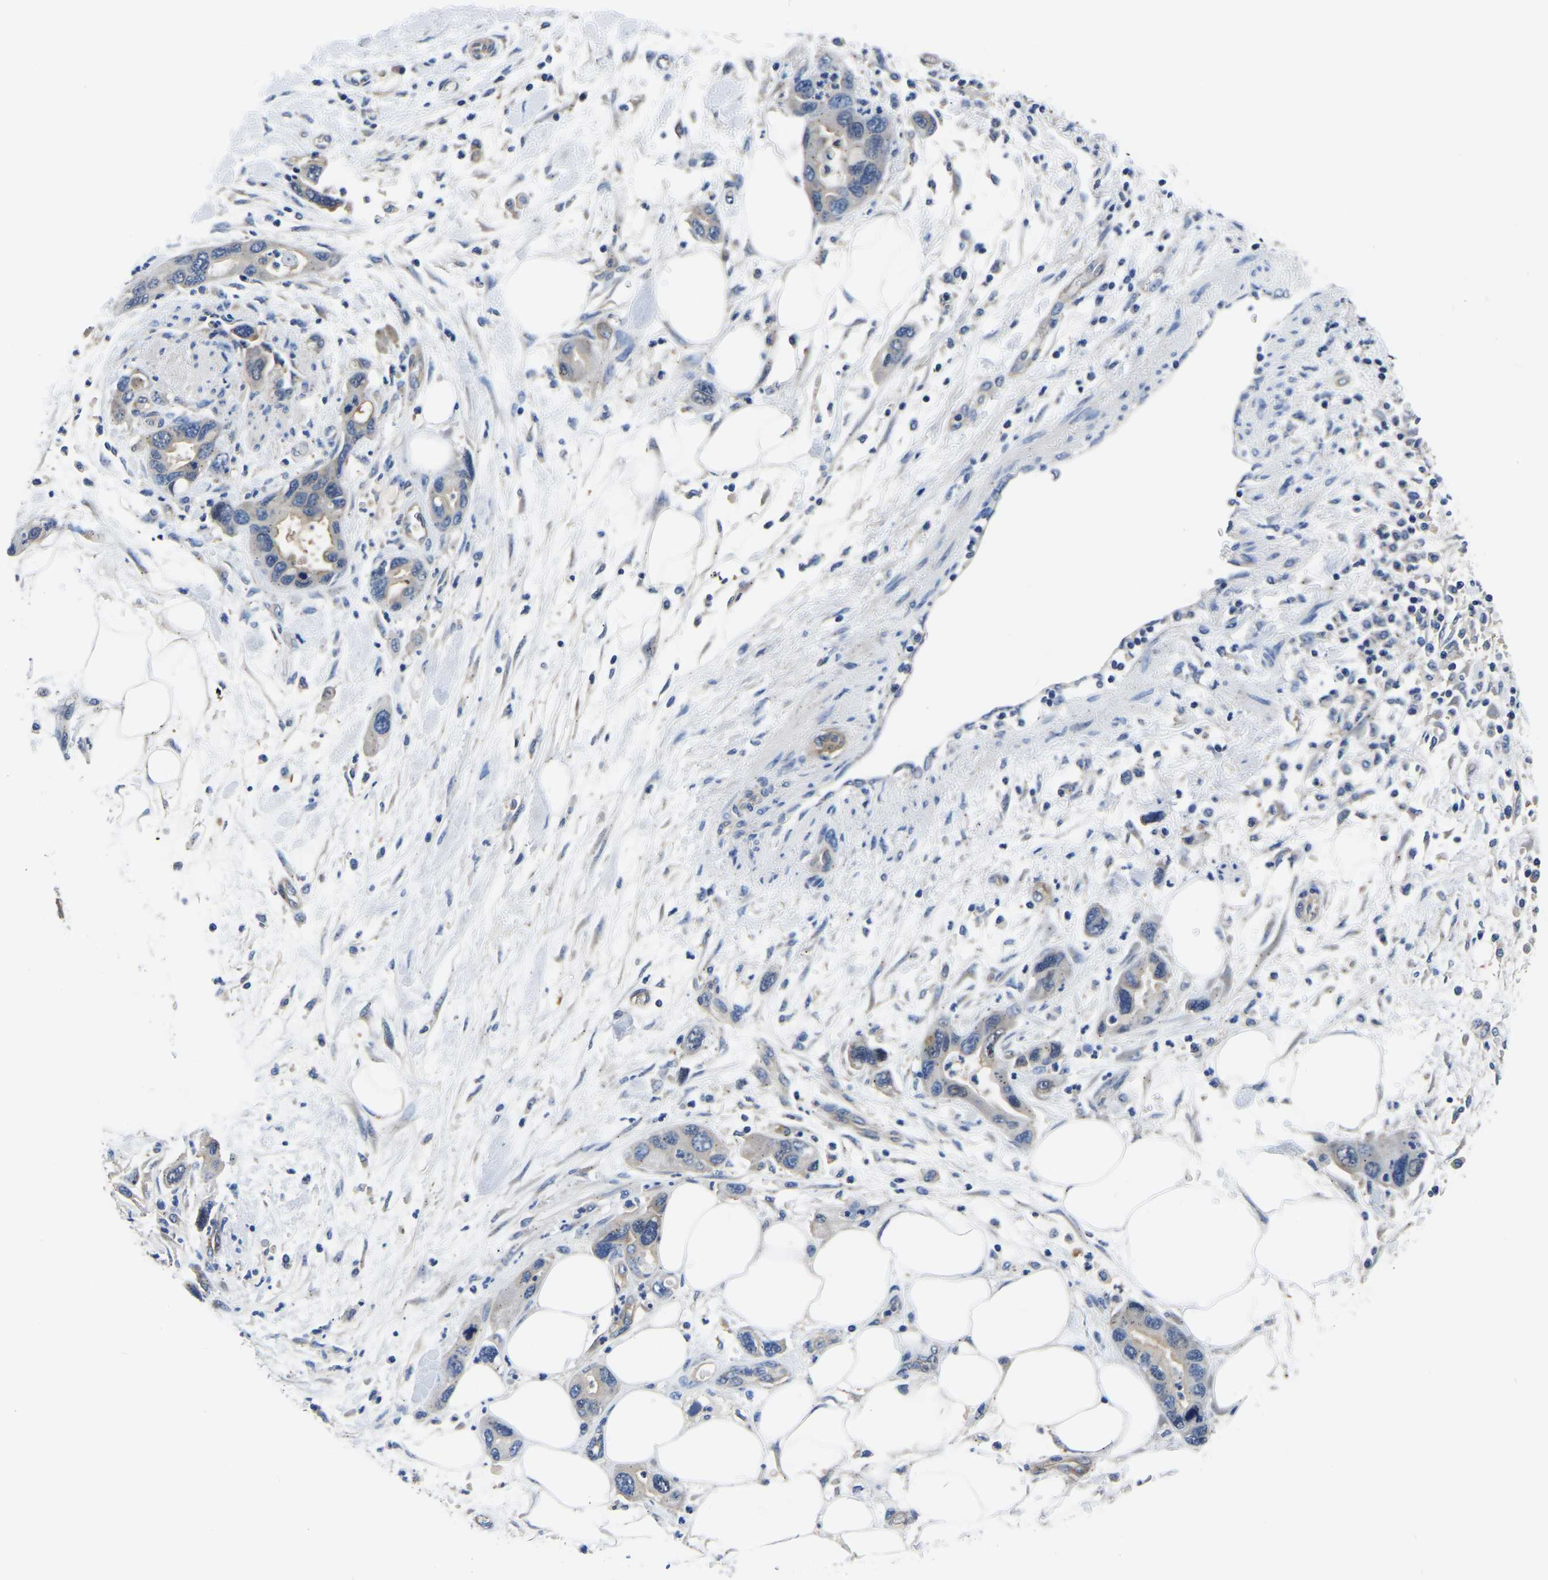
{"staining": {"intensity": "negative", "quantity": "none", "location": "none"}, "tissue": "pancreatic cancer", "cell_type": "Tumor cells", "image_type": "cancer", "snomed": [{"axis": "morphology", "description": "Normal tissue, NOS"}, {"axis": "morphology", "description": "Adenocarcinoma, NOS"}, {"axis": "topography", "description": "Pancreas"}], "caption": "This photomicrograph is of adenocarcinoma (pancreatic) stained with immunohistochemistry to label a protein in brown with the nuclei are counter-stained blue. There is no staining in tumor cells. (Brightfield microscopy of DAB (3,3'-diaminobenzidine) immunohistochemistry at high magnification).", "gene": "TFG", "patient": {"sex": "female", "age": 71}}